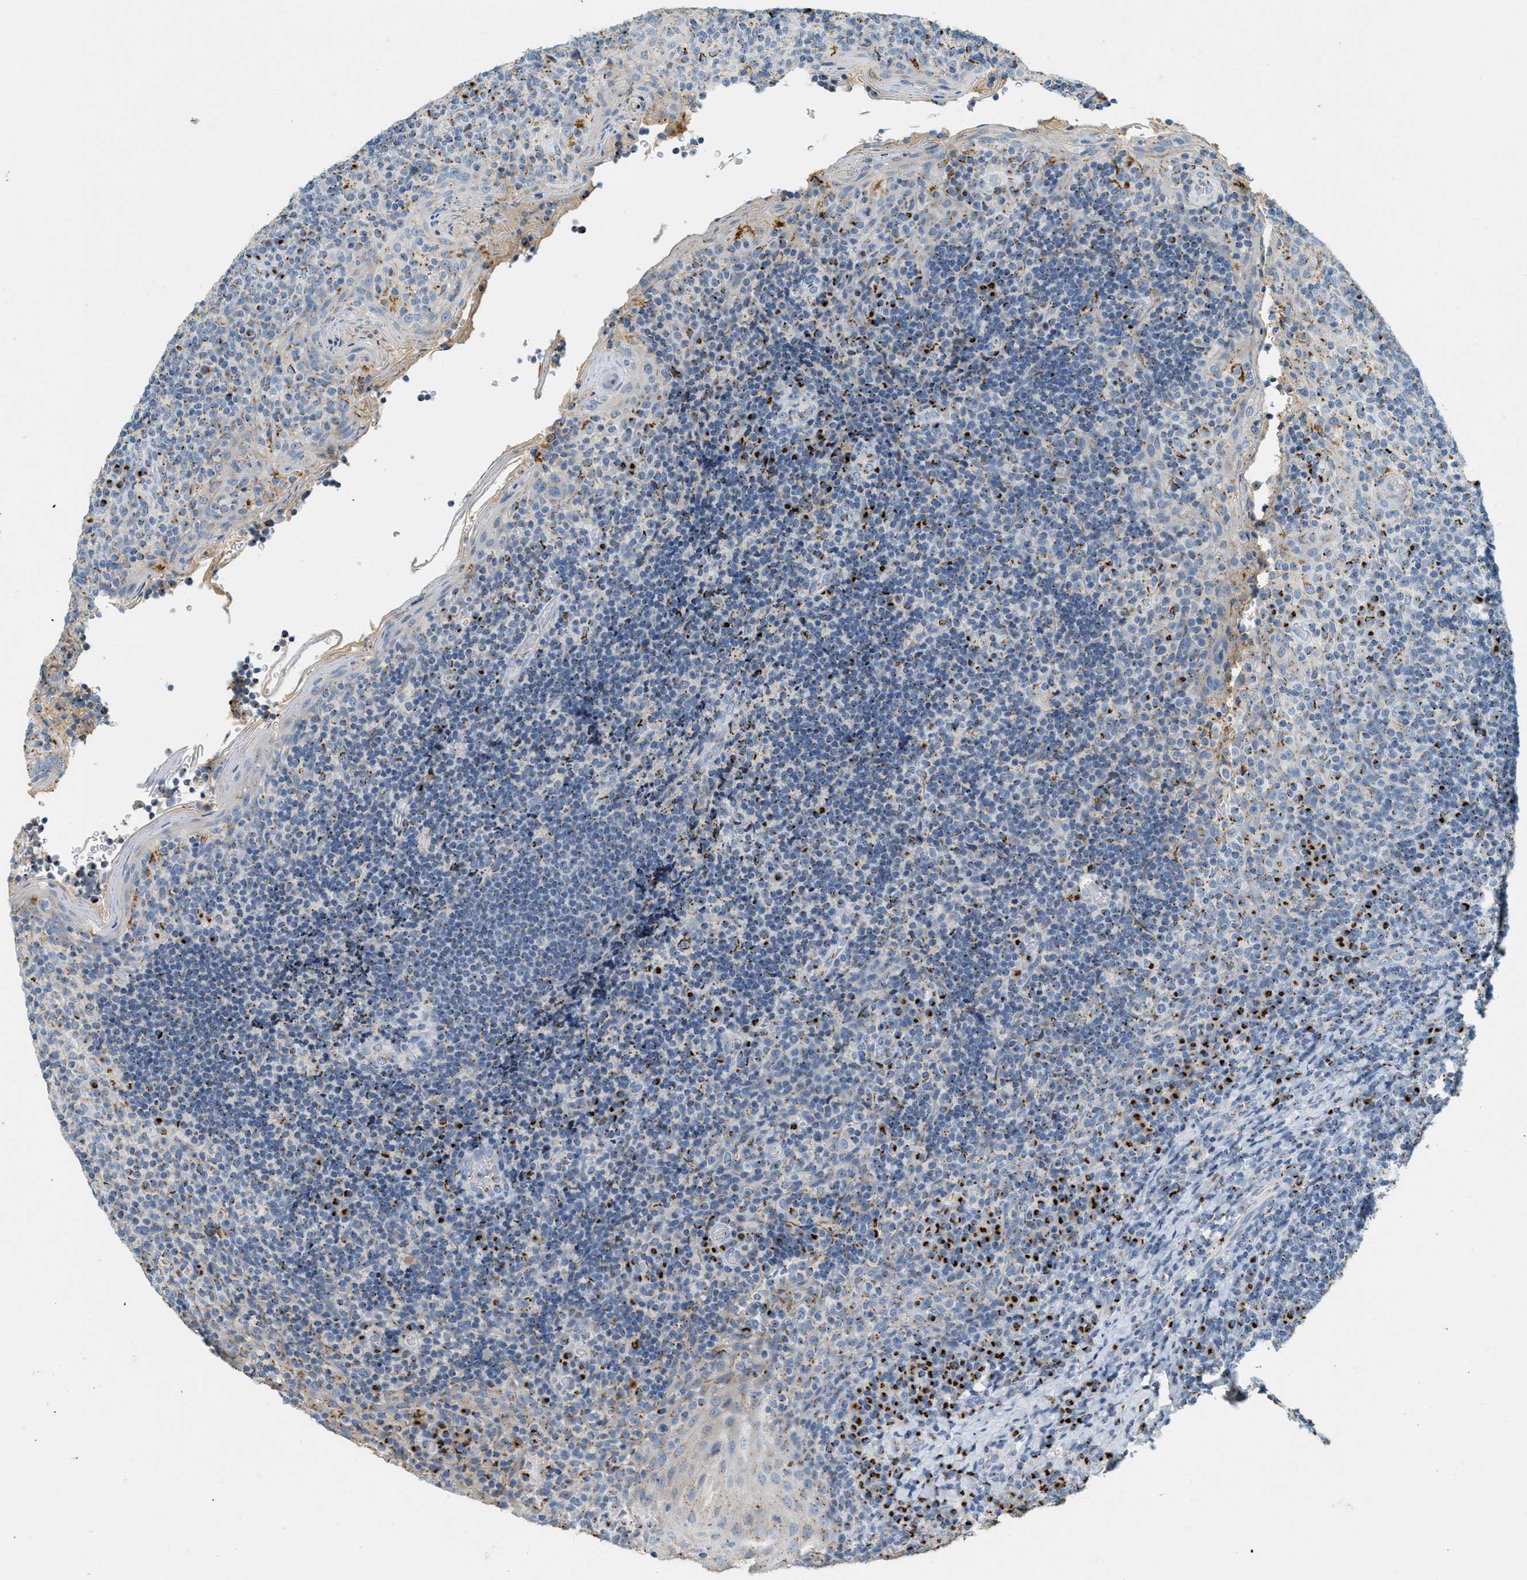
{"staining": {"intensity": "strong", "quantity": "25%-75%", "location": "cytoplasmic/membranous"}, "tissue": "tonsil", "cell_type": "Germinal center cells", "image_type": "normal", "snomed": [{"axis": "morphology", "description": "Normal tissue, NOS"}, {"axis": "topography", "description": "Tonsil"}], "caption": "A brown stain shows strong cytoplasmic/membranous positivity of a protein in germinal center cells of normal tonsil.", "gene": "ENTPD4", "patient": {"sex": "male", "age": 17}}